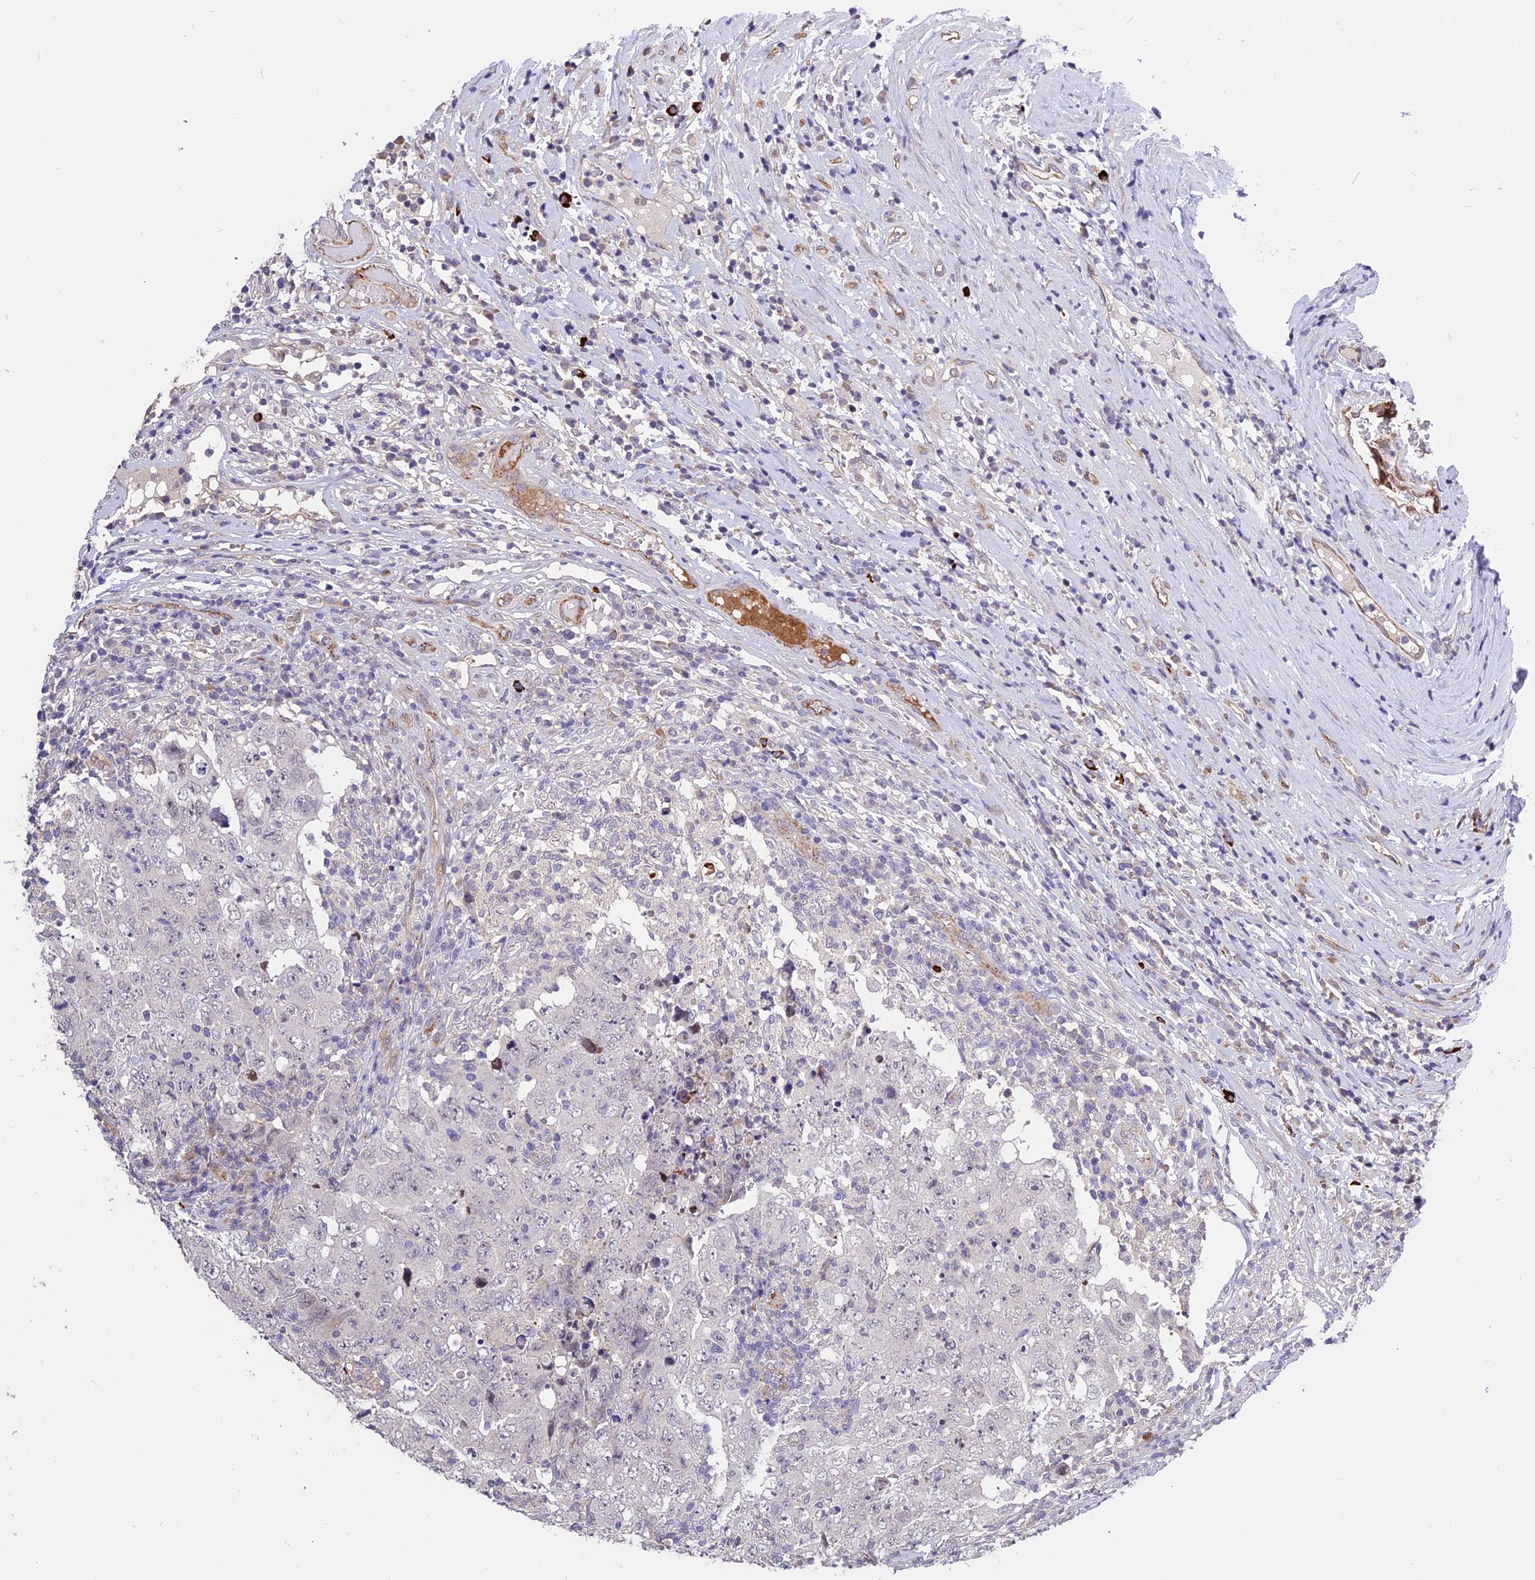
{"staining": {"intensity": "negative", "quantity": "none", "location": "none"}, "tissue": "testis cancer", "cell_type": "Tumor cells", "image_type": "cancer", "snomed": [{"axis": "morphology", "description": "Carcinoma, Embryonal, NOS"}, {"axis": "topography", "description": "Testis"}], "caption": "Immunohistochemistry (IHC) photomicrograph of neoplastic tissue: testis cancer stained with DAB (3,3'-diaminobenzidine) displays no significant protein staining in tumor cells. (Stains: DAB IHC with hematoxylin counter stain, Microscopy: brightfield microscopy at high magnification).", "gene": "MFSD2A", "patient": {"sex": "male", "age": 26}}